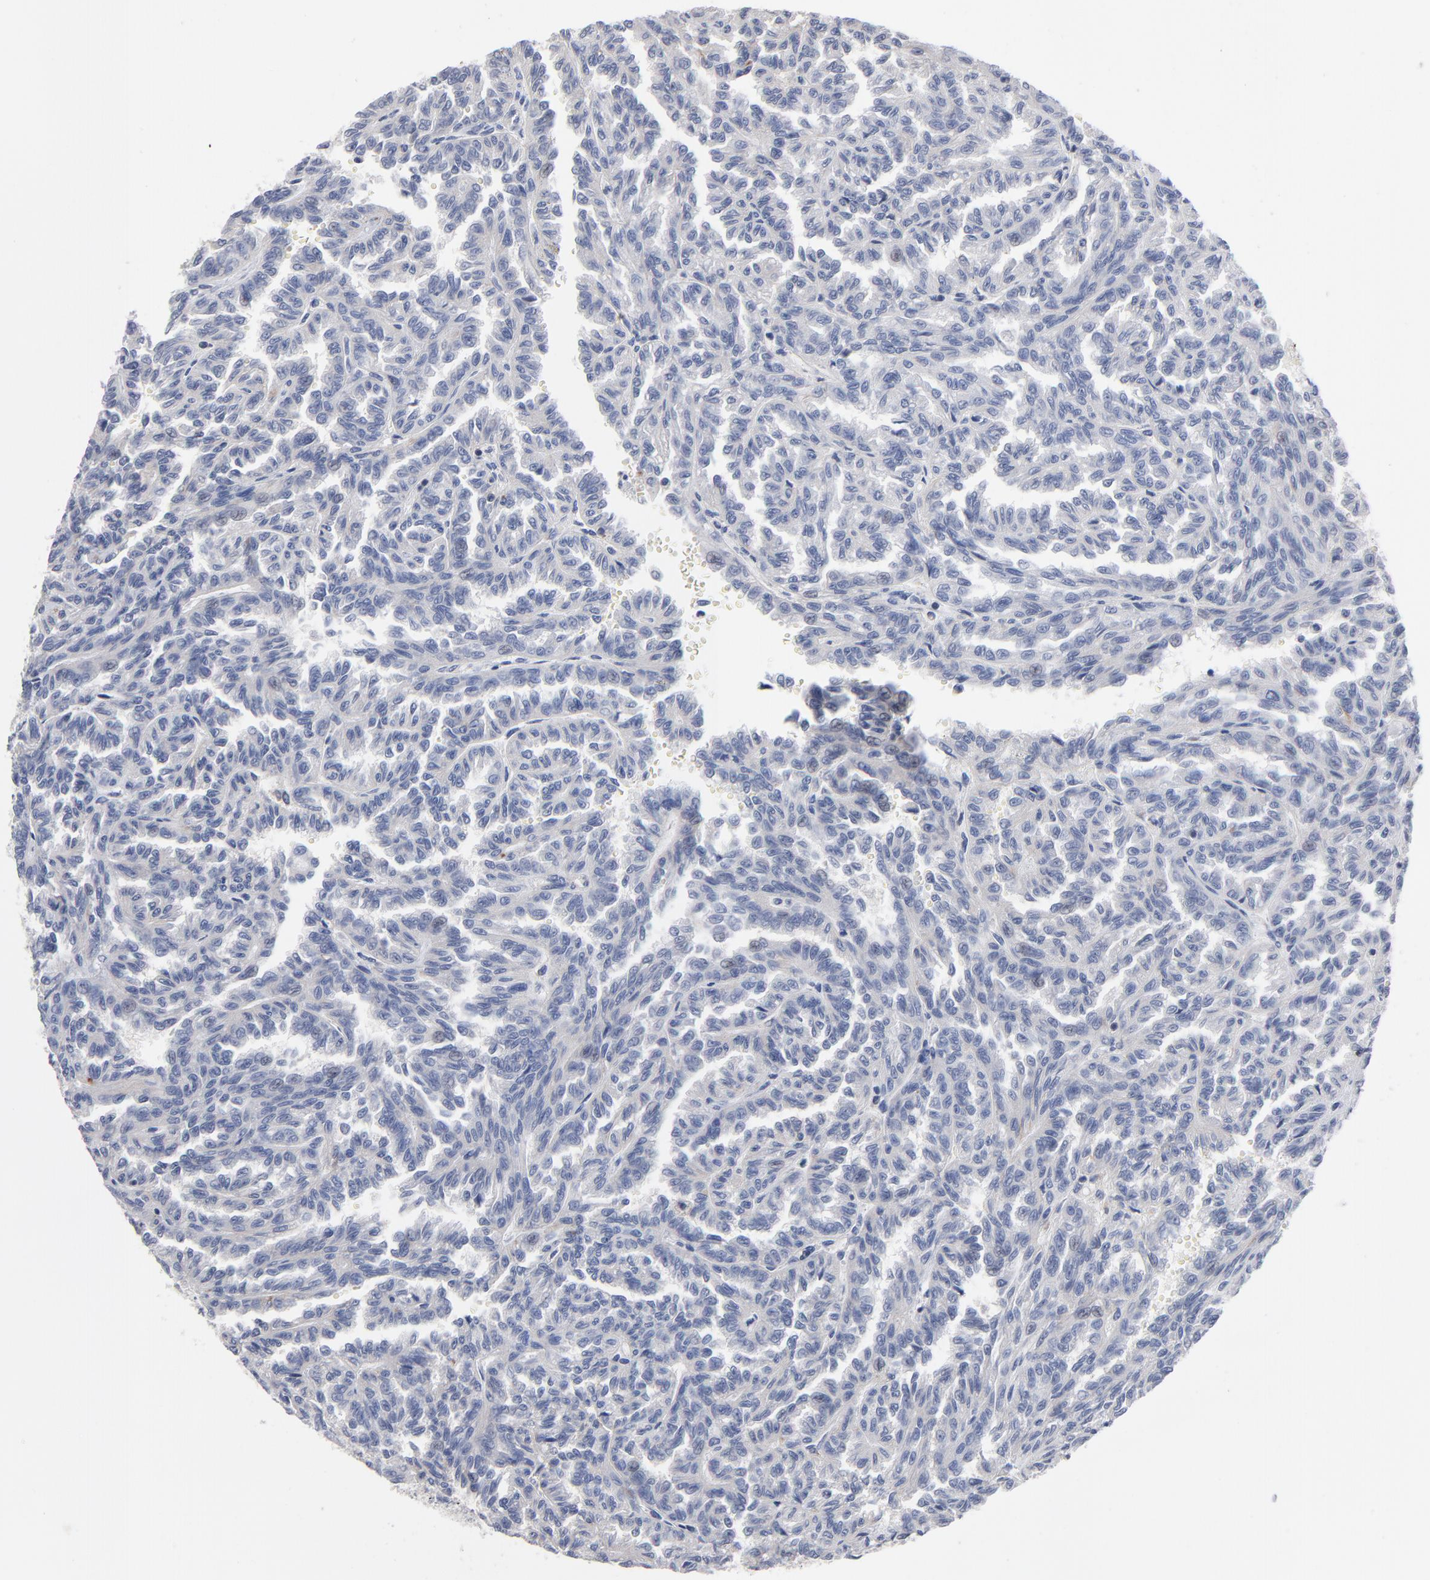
{"staining": {"intensity": "negative", "quantity": "none", "location": "none"}, "tissue": "renal cancer", "cell_type": "Tumor cells", "image_type": "cancer", "snomed": [{"axis": "morphology", "description": "Inflammation, NOS"}, {"axis": "morphology", "description": "Adenocarcinoma, NOS"}, {"axis": "topography", "description": "Kidney"}], "caption": "This histopathology image is of renal cancer stained with immunohistochemistry (IHC) to label a protein in brown with the nuclei are counter-stained blue. There is no staining in tumor cells.", "gene": "PDLIM2", "patient": {"sex": "male", "age": 68}}